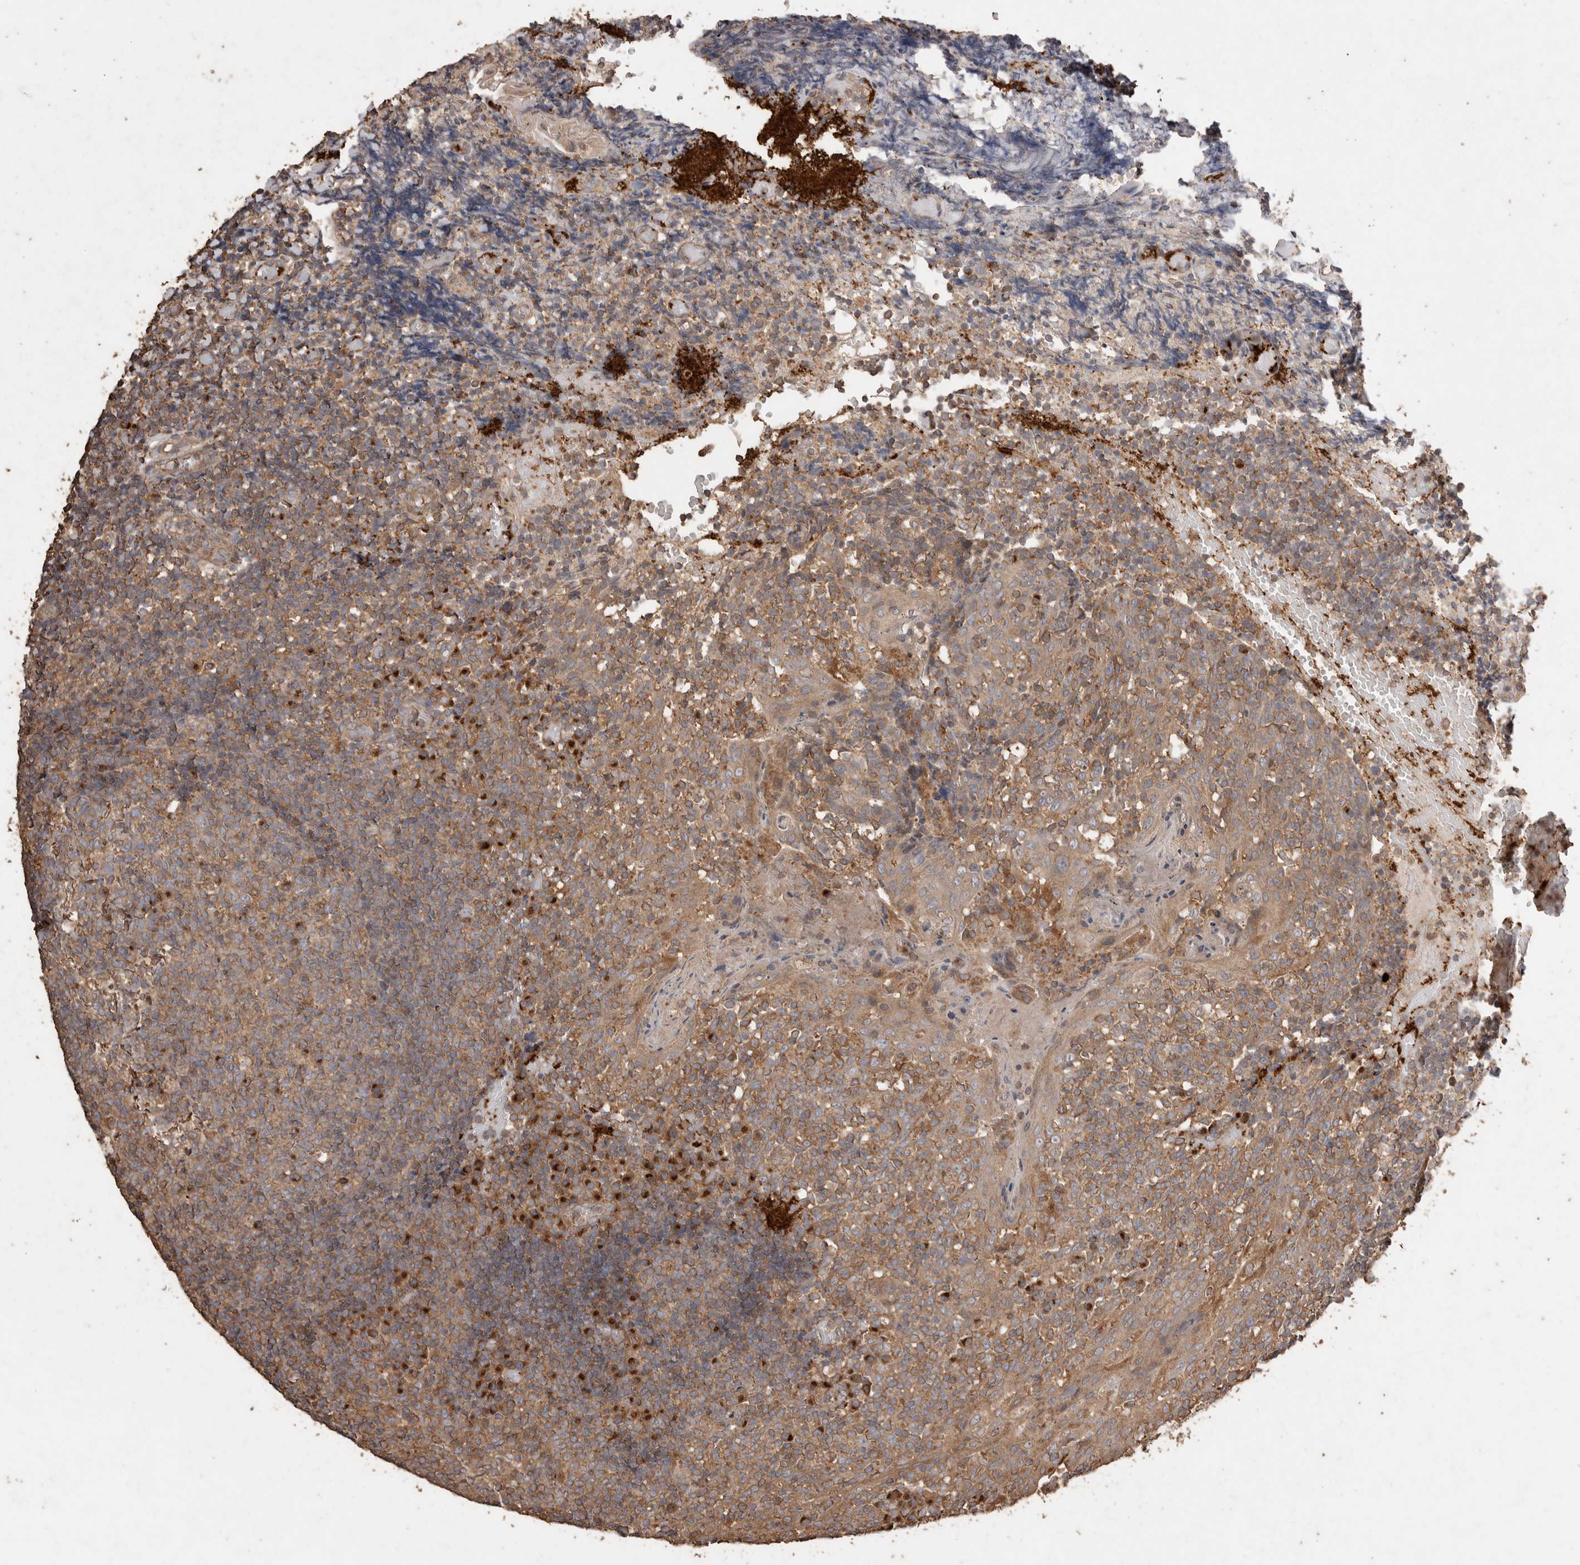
{"staining": {"intensity": "moderate", "quantity": "25%-75%", "location": "cytoplasmic/membranous"}, "tissue": "tonsil", "cell_type": "Germinal center cells", "image_type": "normal", "snomed": [{"axis": "morphology", "description": "Normal tissue, NOS"}, {"axis": "topography", "description": "Tonsil"}], "caption": "A high-resolution histopathology image shows IHC staining of unremarkable tonsil, which shows moderate cytoplasmic/membranous expression in approximately 25%-75% of germinal center cells. The staining was performed using DAB (3,3'-diaminobenzidine), with brown indicating positive protein expression. Nuclei are stained blue with hematoxylin.", "gene": "SNX31", "patient": {"sex": "female", "age": 19}}